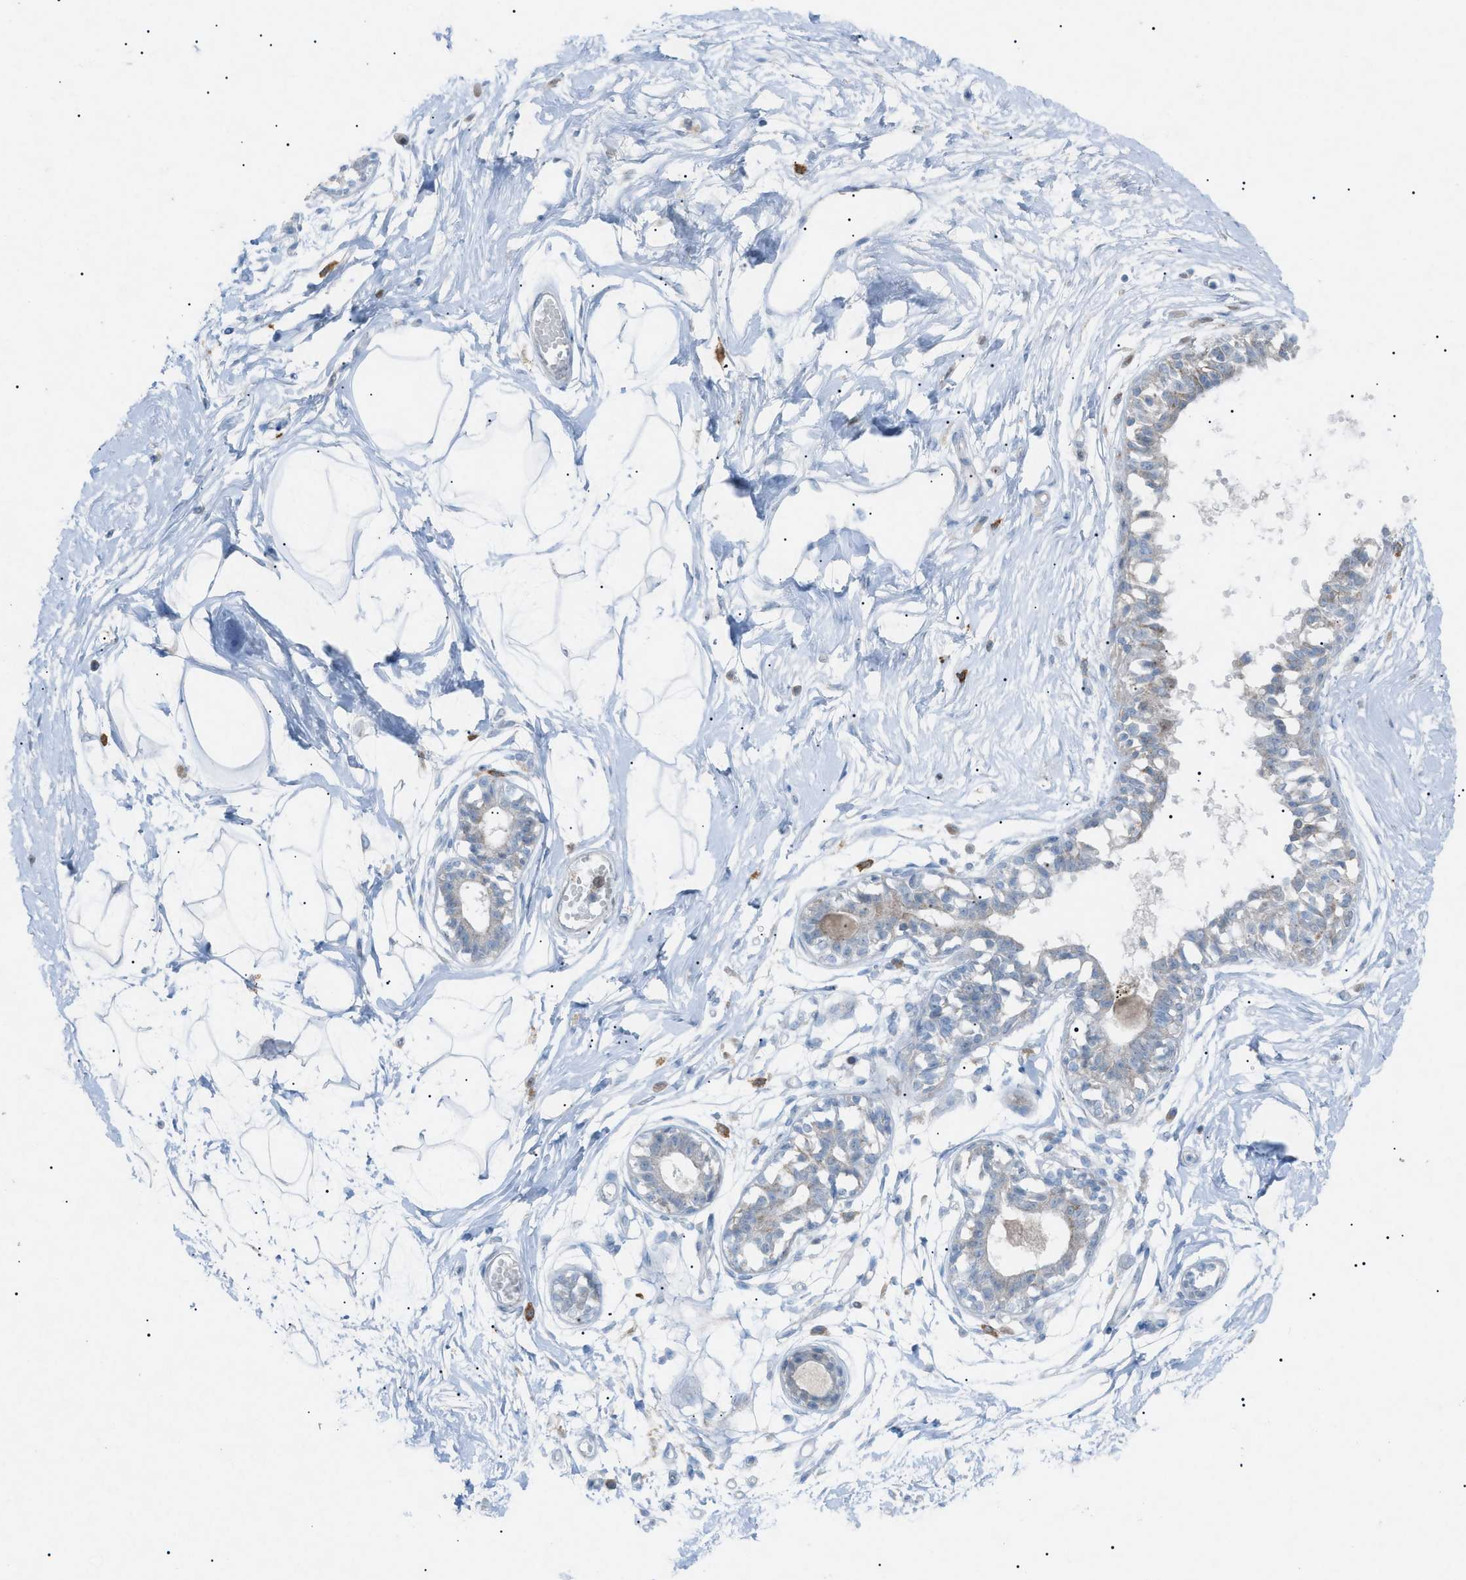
{"staining": {"intensity": "negative", "quantity": "none", "location": "none"}, "tissue": "breast", "cell_type": "Adipocytes", "image_type": "normal", "snomed": [{"axis": "morphology", "description": "Normal tissue, NOS"}, {"axis": "topography", "description": "Breast"}], "caption": "IHC micrograph of unremarkable human breast stained for a protein (brown), which reveals no staining in adipocytes. Nuclei are stained in blue.", "gene": "BTK", "patient": {"sex": "female", "age": 45}}